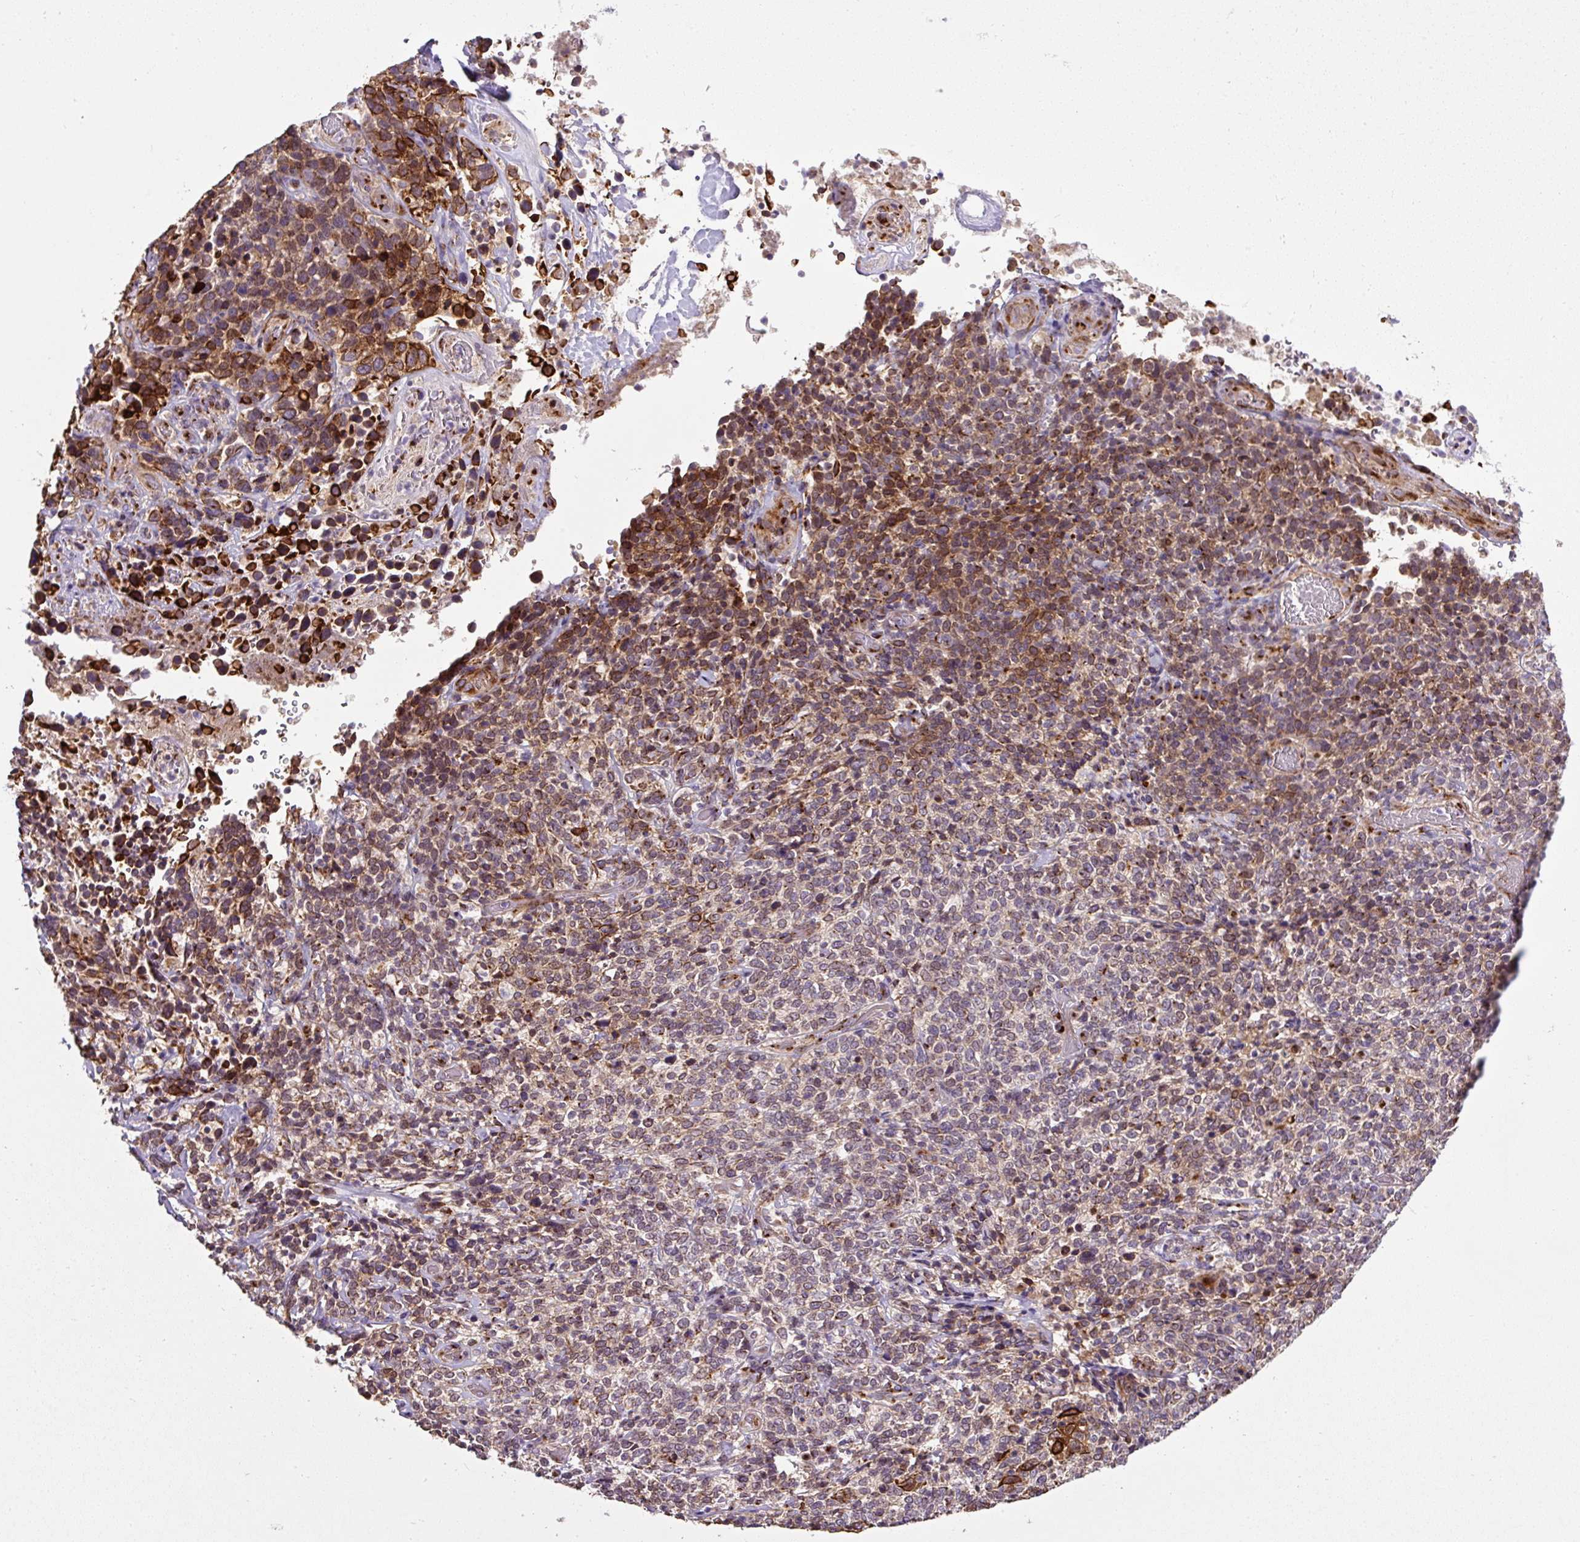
{"staining": {"intensity": "strong", "quantity": "25%-75%", "location": "cytoplasmic/membranous"}, "tissue": "cervical cancer", "cell_type": "Tumor cells", "image_type": "cancer", "snomed": [{"axis": "morphology", "description": "Squamous cell carcinoma, NOS"}, {"axis": "topography", "description": "Cervix"}], "caption": "IHC staining of cervical cancer (squamous cell carcinoma), which displays high levels of strong cytoplasmic/membranous positivity in approximately 25%-75% of tumor cells indicating strong cytoplasmic/membranous protein staining. The staining was performed using DAB (3,3'-diaminobenzidine) (brown) for protein detection and nuclei were counterstained in hematoxylin (blue).", "gene": "MSMP", "patient": {"sex": "female", "age": 46}}